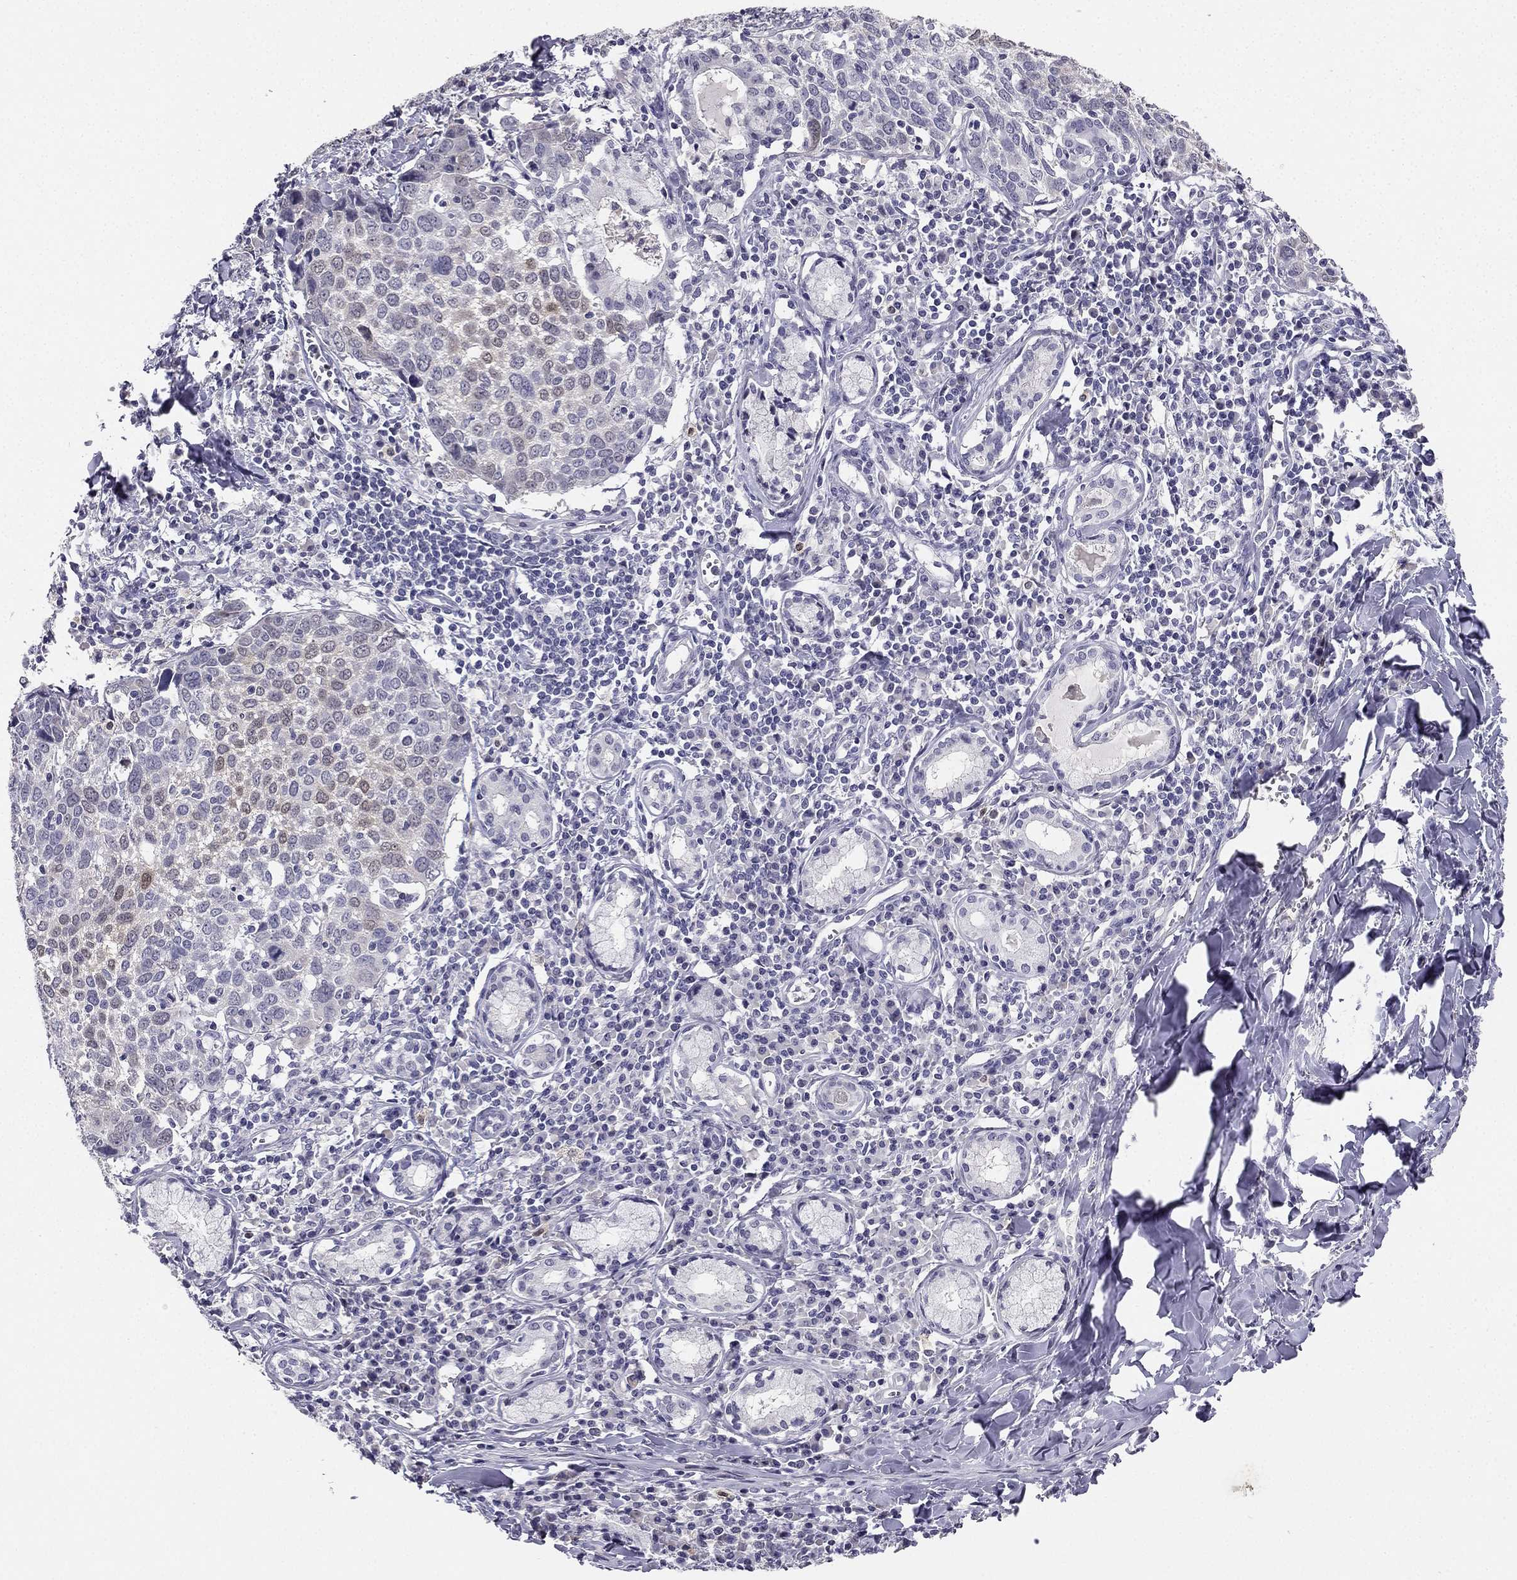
{"staining": {"intensity": "negative", "quantity": "none", "location": "none"}, "tissue": "lung cancer", "cell_type": "Tumor cells", "image_type": "cancer", "snomed": [{"axis": "morphology", "description": "Squamous cell carcinoma, NOS"}, {"axis": "topography", "description": "Lung"}], "caption": "This is an immunohistochemistry photomicrograph of squamous cell carcinoma (lung). There is no staining in tumor cells.", "gene": "CALB2", "patient": {"sex": "male", "age": 57}}